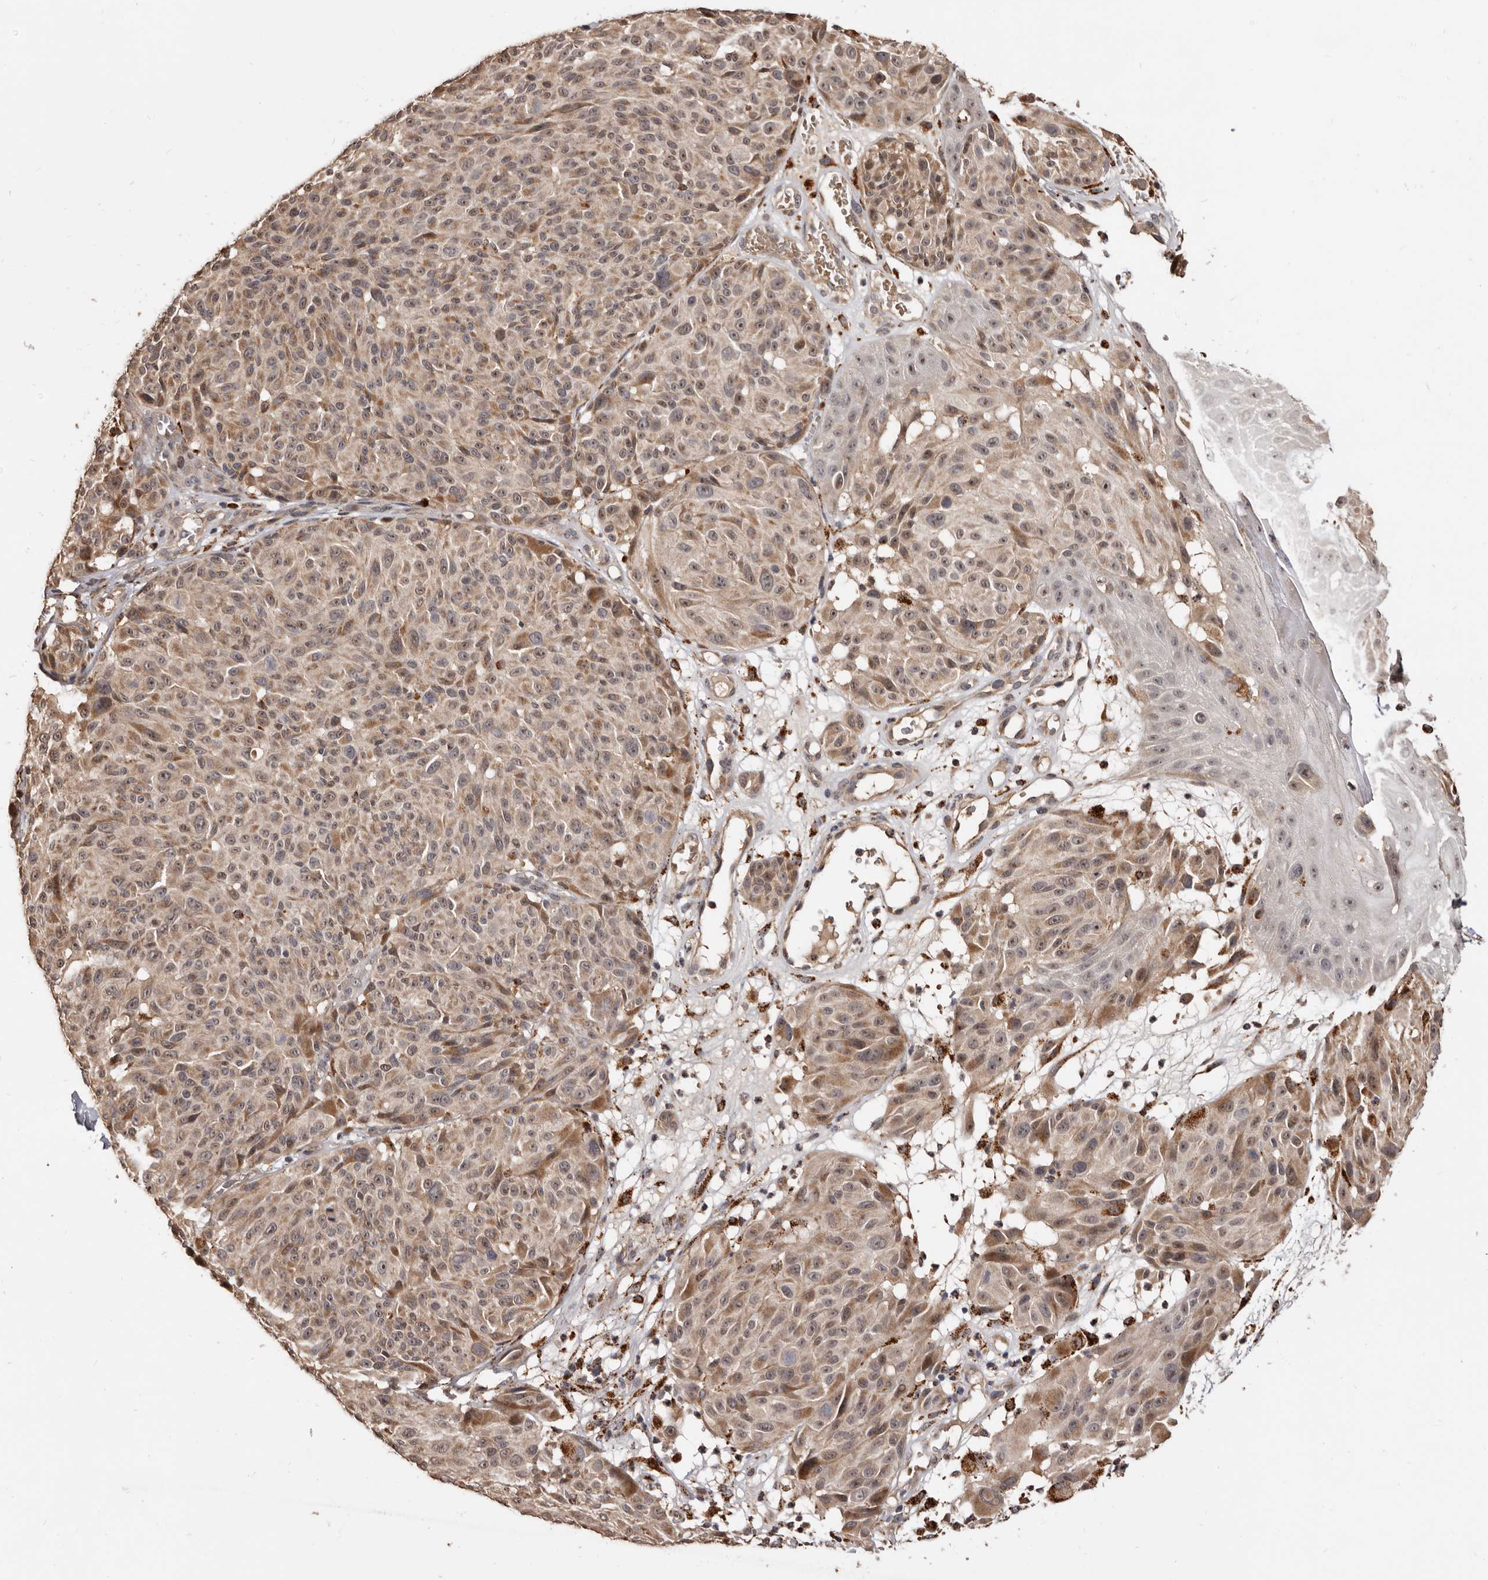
{"staining": {"intensity": "weak", "quantity": ">75%", "location": "cytoplasmic/membranous"}, "tissue": "melanoma", "cell_type": "Tumor cells", "image_type": "cancer", "snomed": [{"axis": "morphology", "description": "Malignant melanoma, NOS"}, {"axis": "topography", "description": "Skin"}], "caption": "Immunohistochemical staining of malignant melanoma reveals weak cytoplasmic/membranous protein expression in about >75% of tumor cells.", "gene": "AKAP7", "patient": {"sex": "male", "age": 83}}